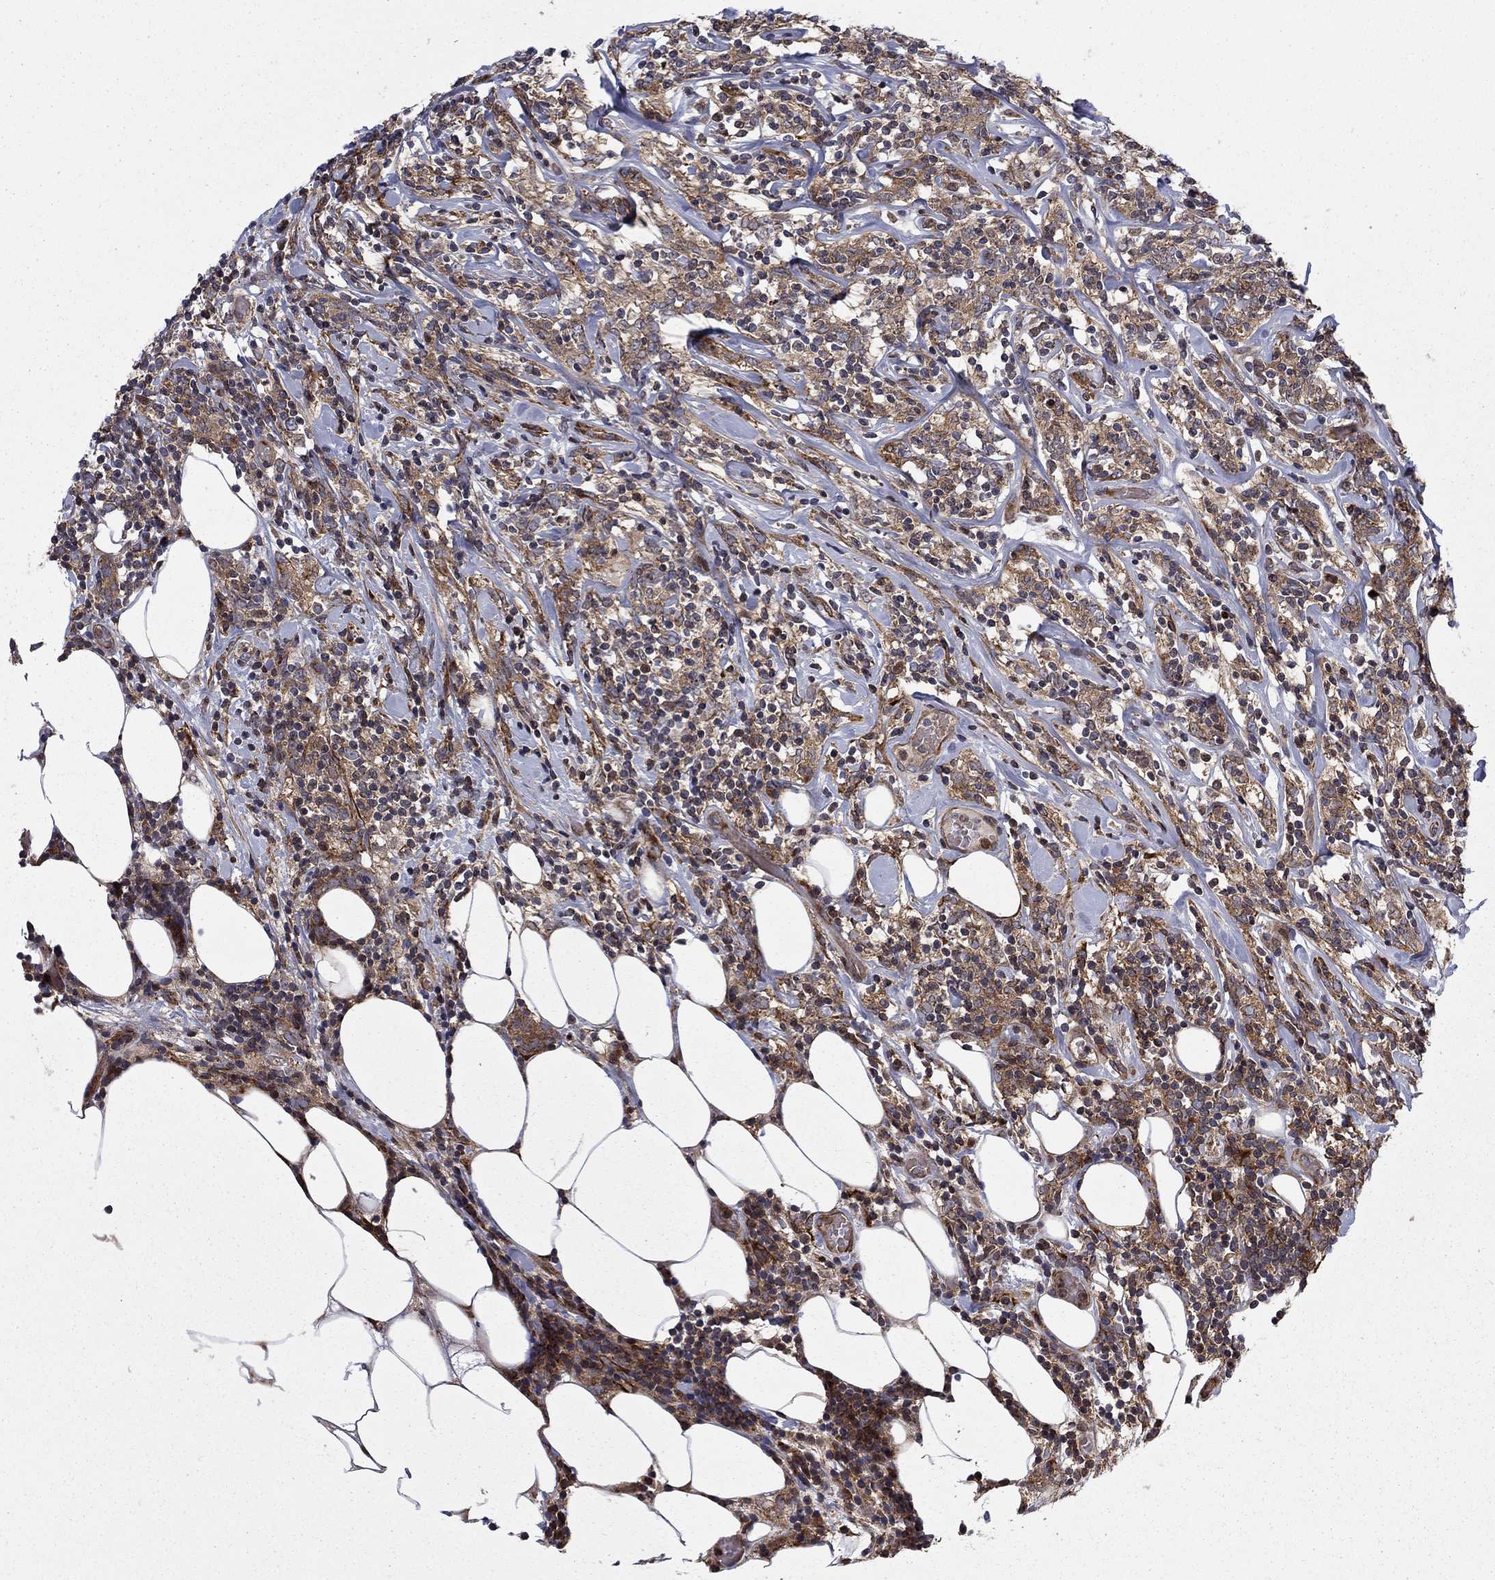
{"staining": {"intensity": "moderate", "quantity": "25%-75%", "location": "cytoplasmic/membranous"}, "tissue": "lymphoma", "cell_type": "Tumor cells", "image_type": "cancer", "snomed": [{"axis": "morphology", "description": "Malignant lymphoma, non-Hodgkin's type, High grade"}, {"axis": "topography", "description": "Lymph node"}], "caption": "This is a micrograph of IHC staining of lymphoma, which shows moderate staining in the cytoplasmic/membranous of tumor cells.", "gene": "HDAC4", "patient": {"sex": "female", "age": 84}}